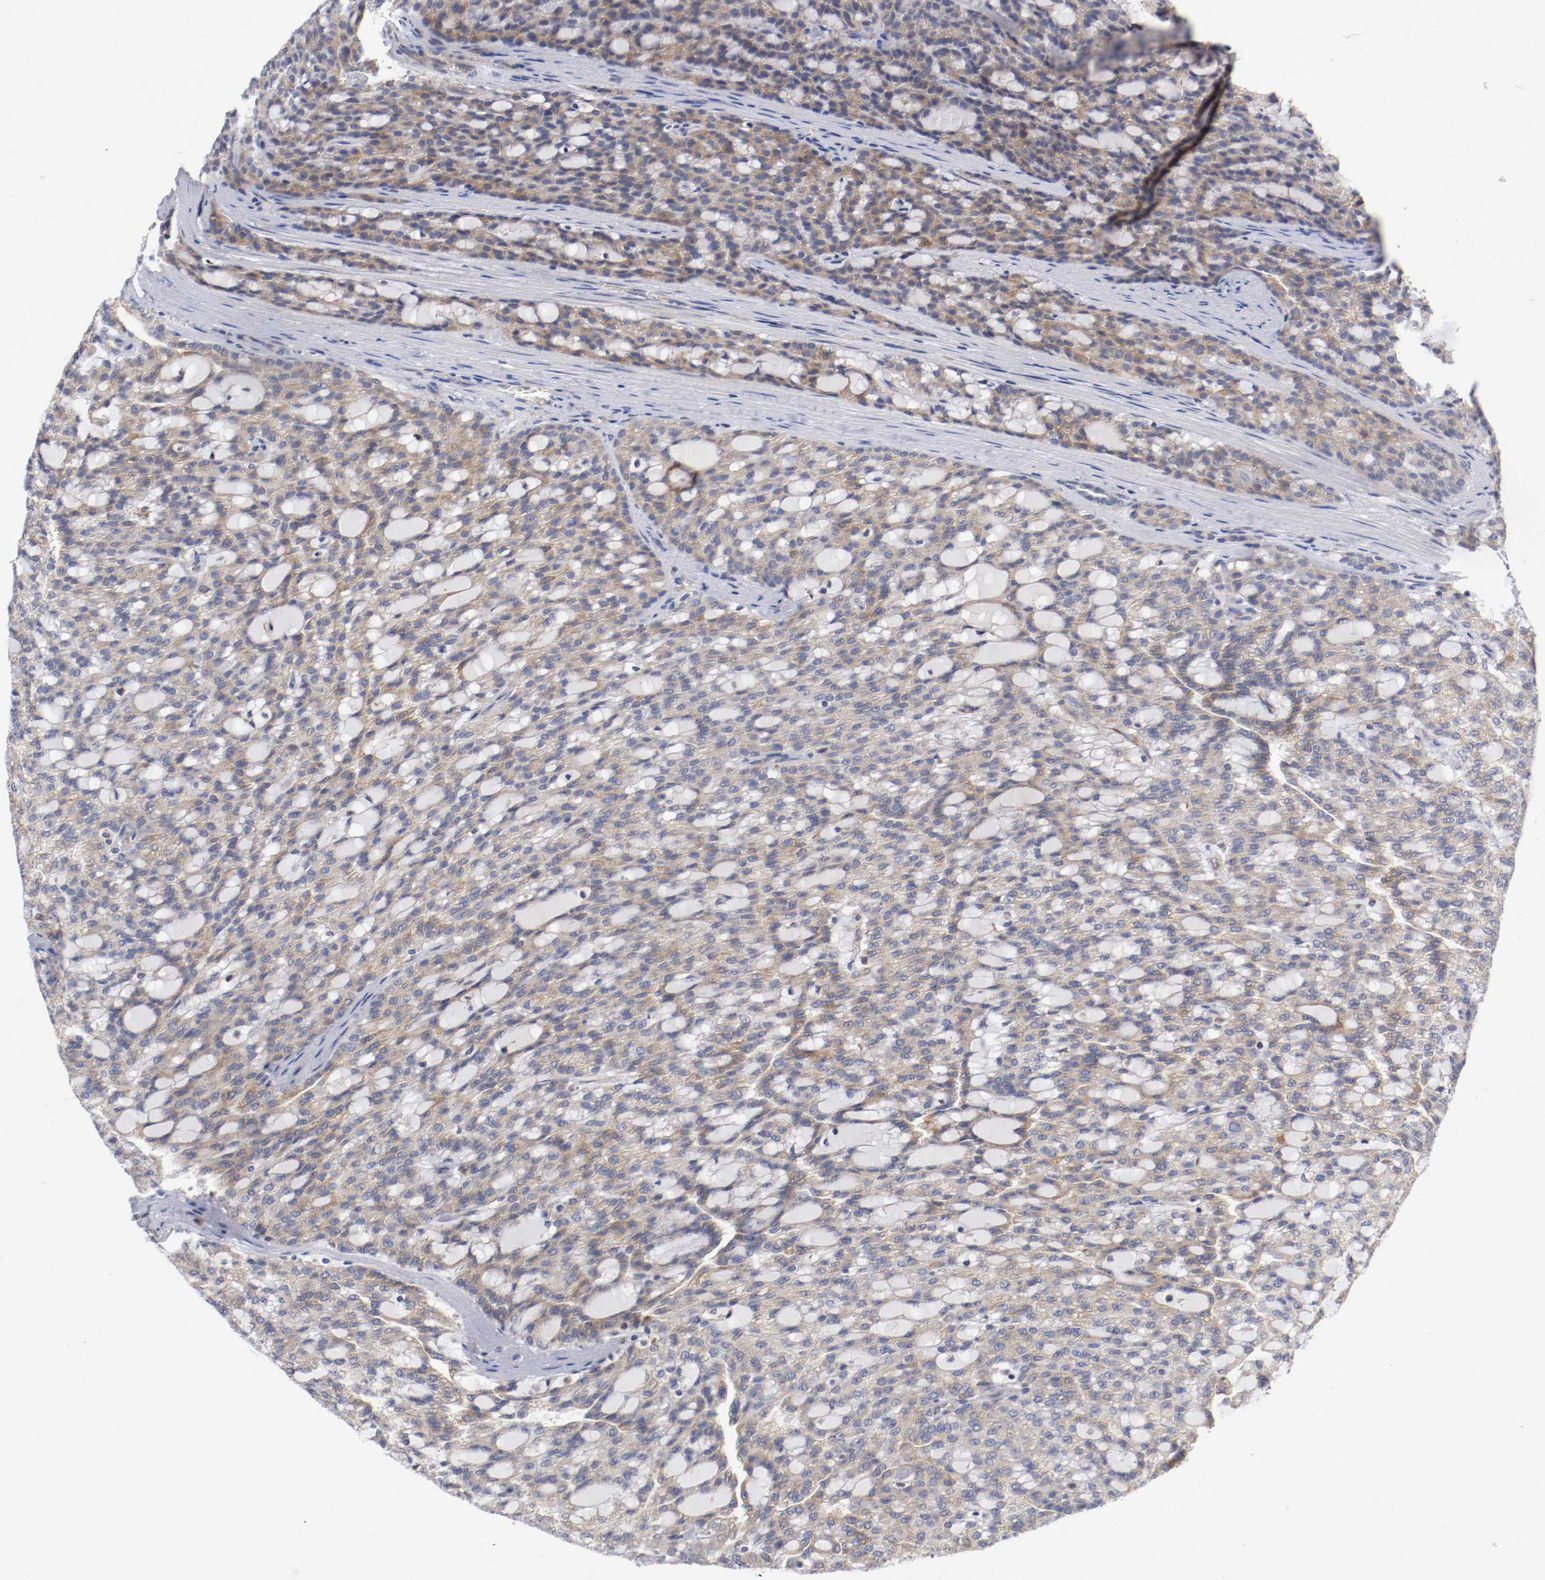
{"staining": {"intensity": "weak", "quantity": ">75%", "location": "cytoplasmic/membranous"}, "tissue": "renal cancer", "cell_type": "Tumor cells", "image_type": "cancer", "snomed": [{"axis": "morphology", "description": "Adenocarcinoma, NOS"}, {"axis": "topography", "description": "Kidney"}], "caption": "Human renal adenocarcinoma stained with a brown dye shows weak cytoplasmic/membranous positive positivity in approximately >75% of tumor cells.", "gene": "TRAF2", "patient": {"sex": "male", "age": 63}}